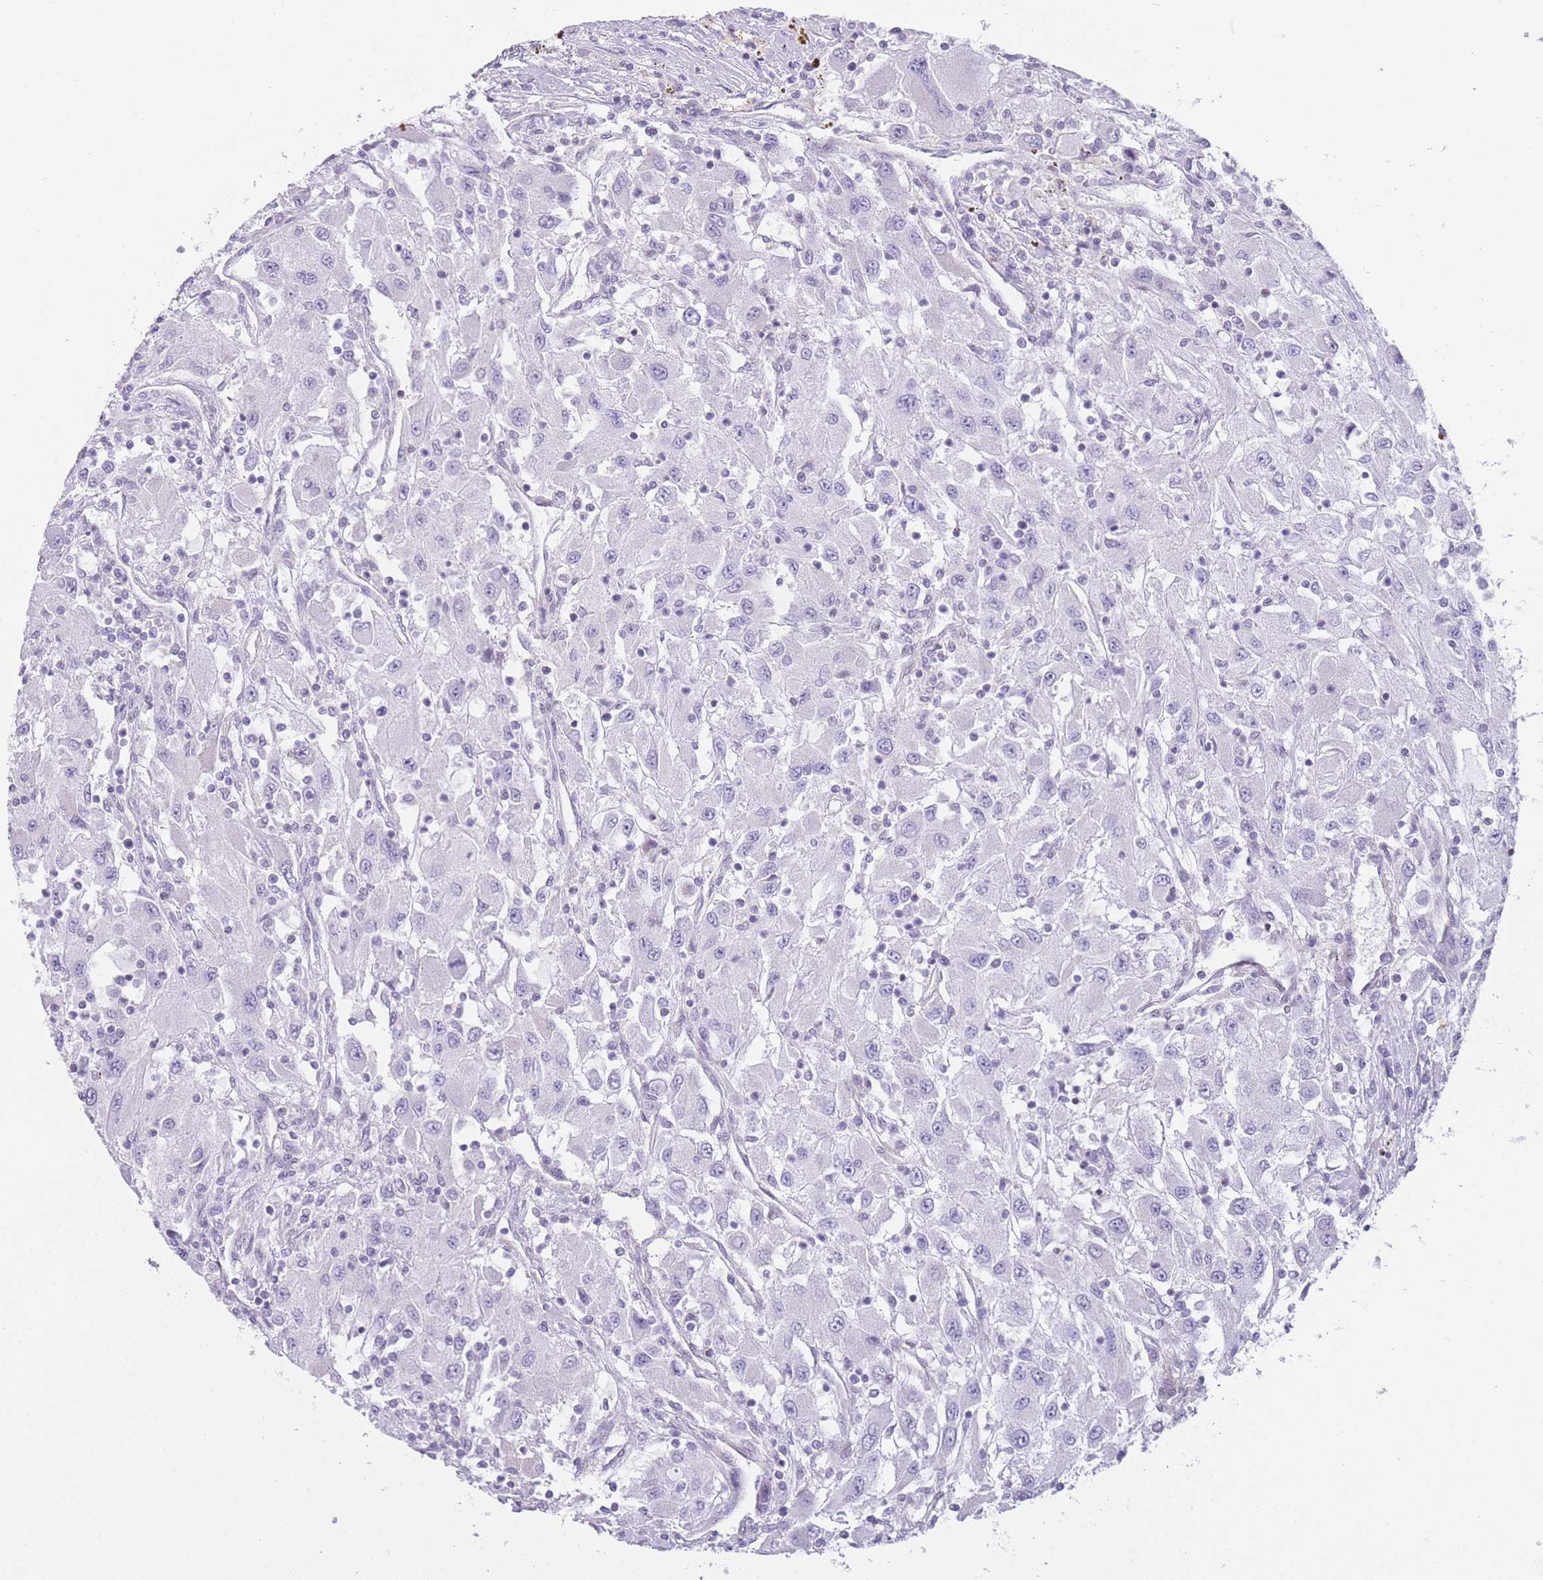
{"staining": {"intensity": "negative", "quantity": "none", "location": "none"}, "tissue": "renal cancer", "cell_type": "Tumor cells", "image_type": "cancer", "snomed": [{"axis": "morphology", "description": "Adenocarcinoma, NOS"}, {"axis": "topography", "description": "Kidney"}], "caption": "Immunohistochemical staining of renal cancer (adenocarcinoma) shows no significant staining in tumor cells.", "gene": "OR11H12", "patient": {"sex": "female", "age": 67}}